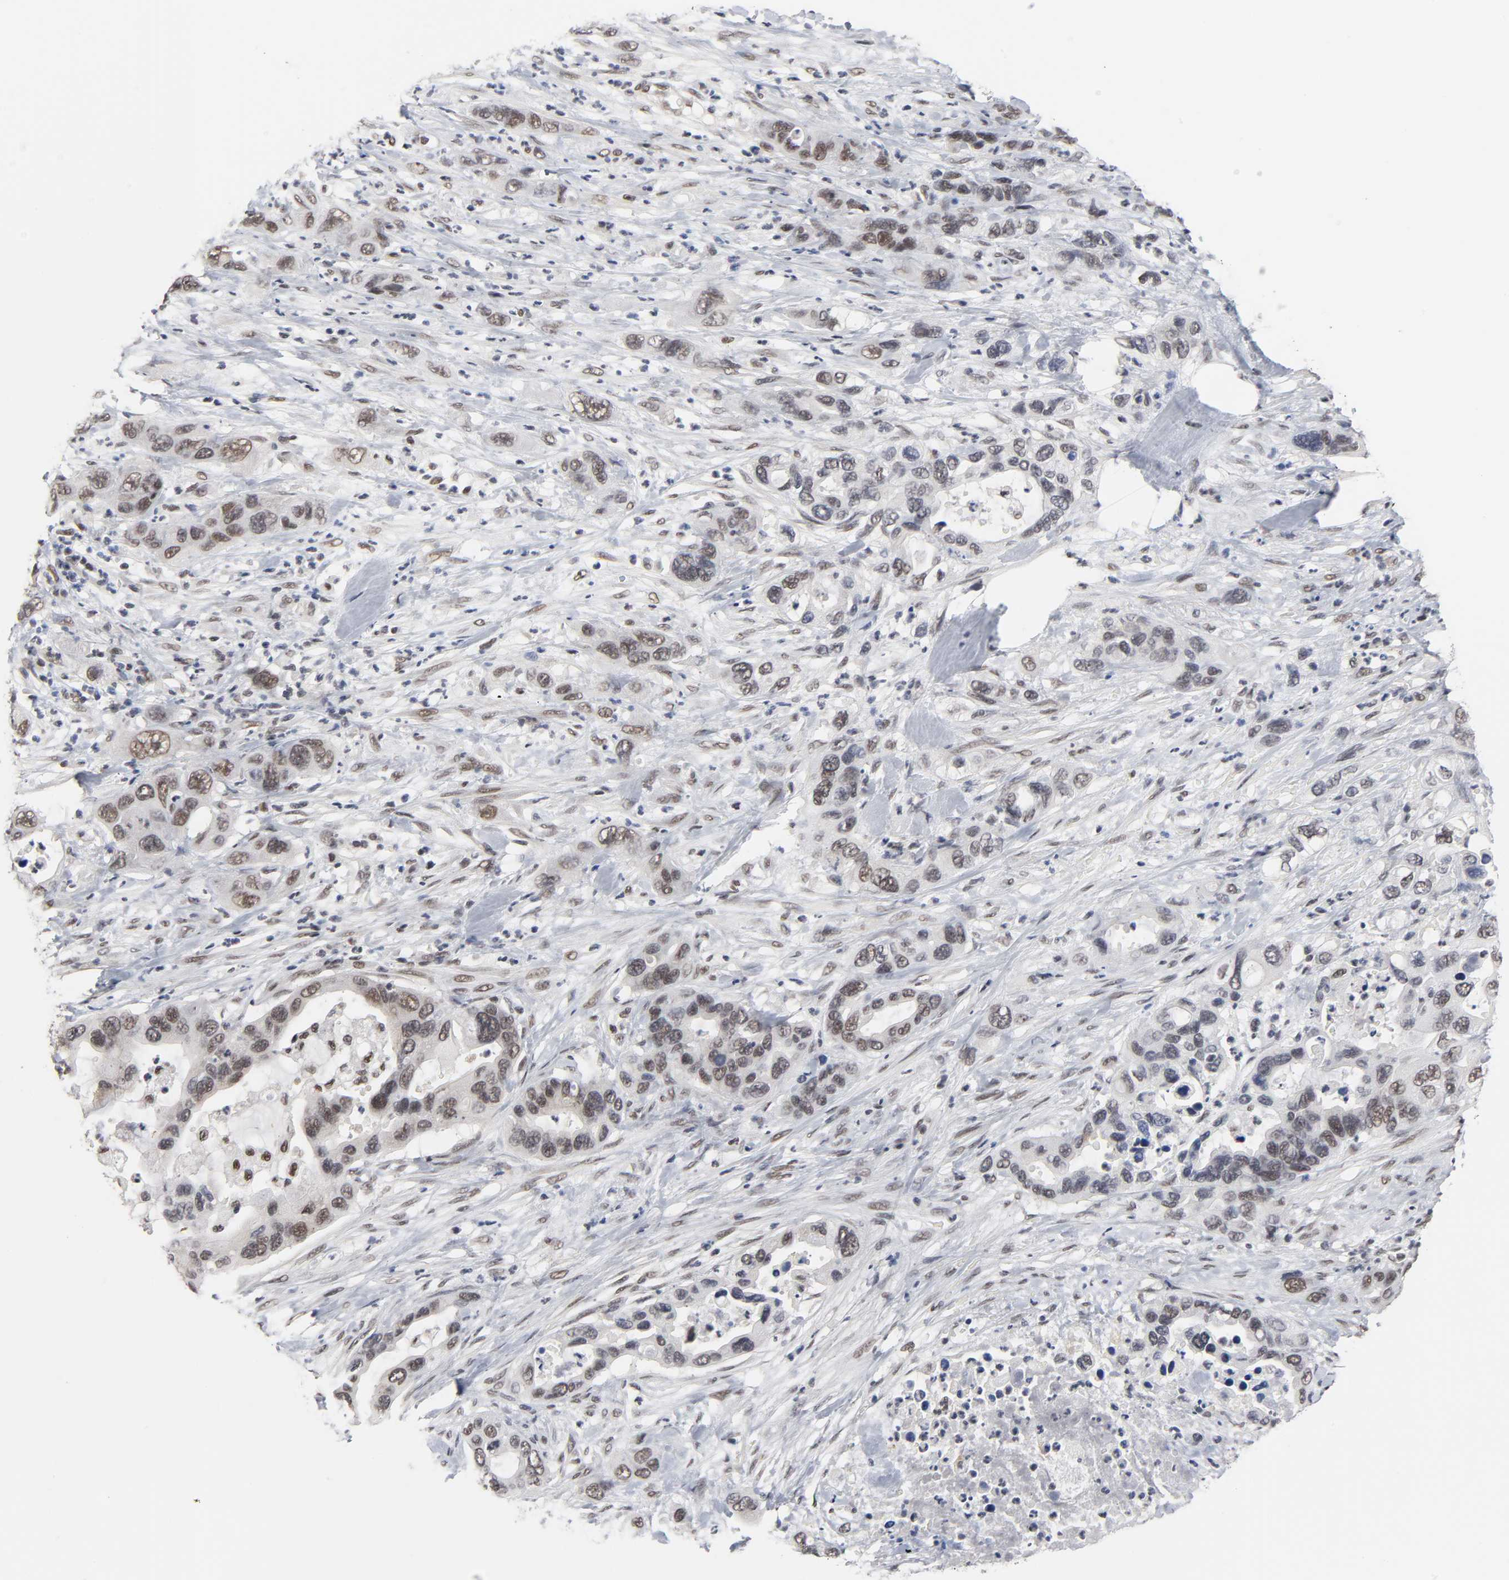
{"staining": {"intensity": "weak", "quantity": ">75%", "location": "nuclear"}, "tissue": "pancreatic cancer", "cell_type": "Tumor cells", "image_type": "cancer", "snomed": [{"axis": "morphology", "description": "Adenocarcinoma, NOS"}, {"axis": "topography", "description": "Pancreas"}], "caption": "A high-resolution image shows IHC staining of pancreatic cancer, which exhibits weak nuclear staining in approximately >75% of tumor cells. The staining was performed using DAB (3,3'-diaminobenzidine), with brown indicating positive protein expression. Nuclei are stained blue with hematoxylin.", "gene": "TRIM33", "patient": {"sex": "female", "age": 71}}